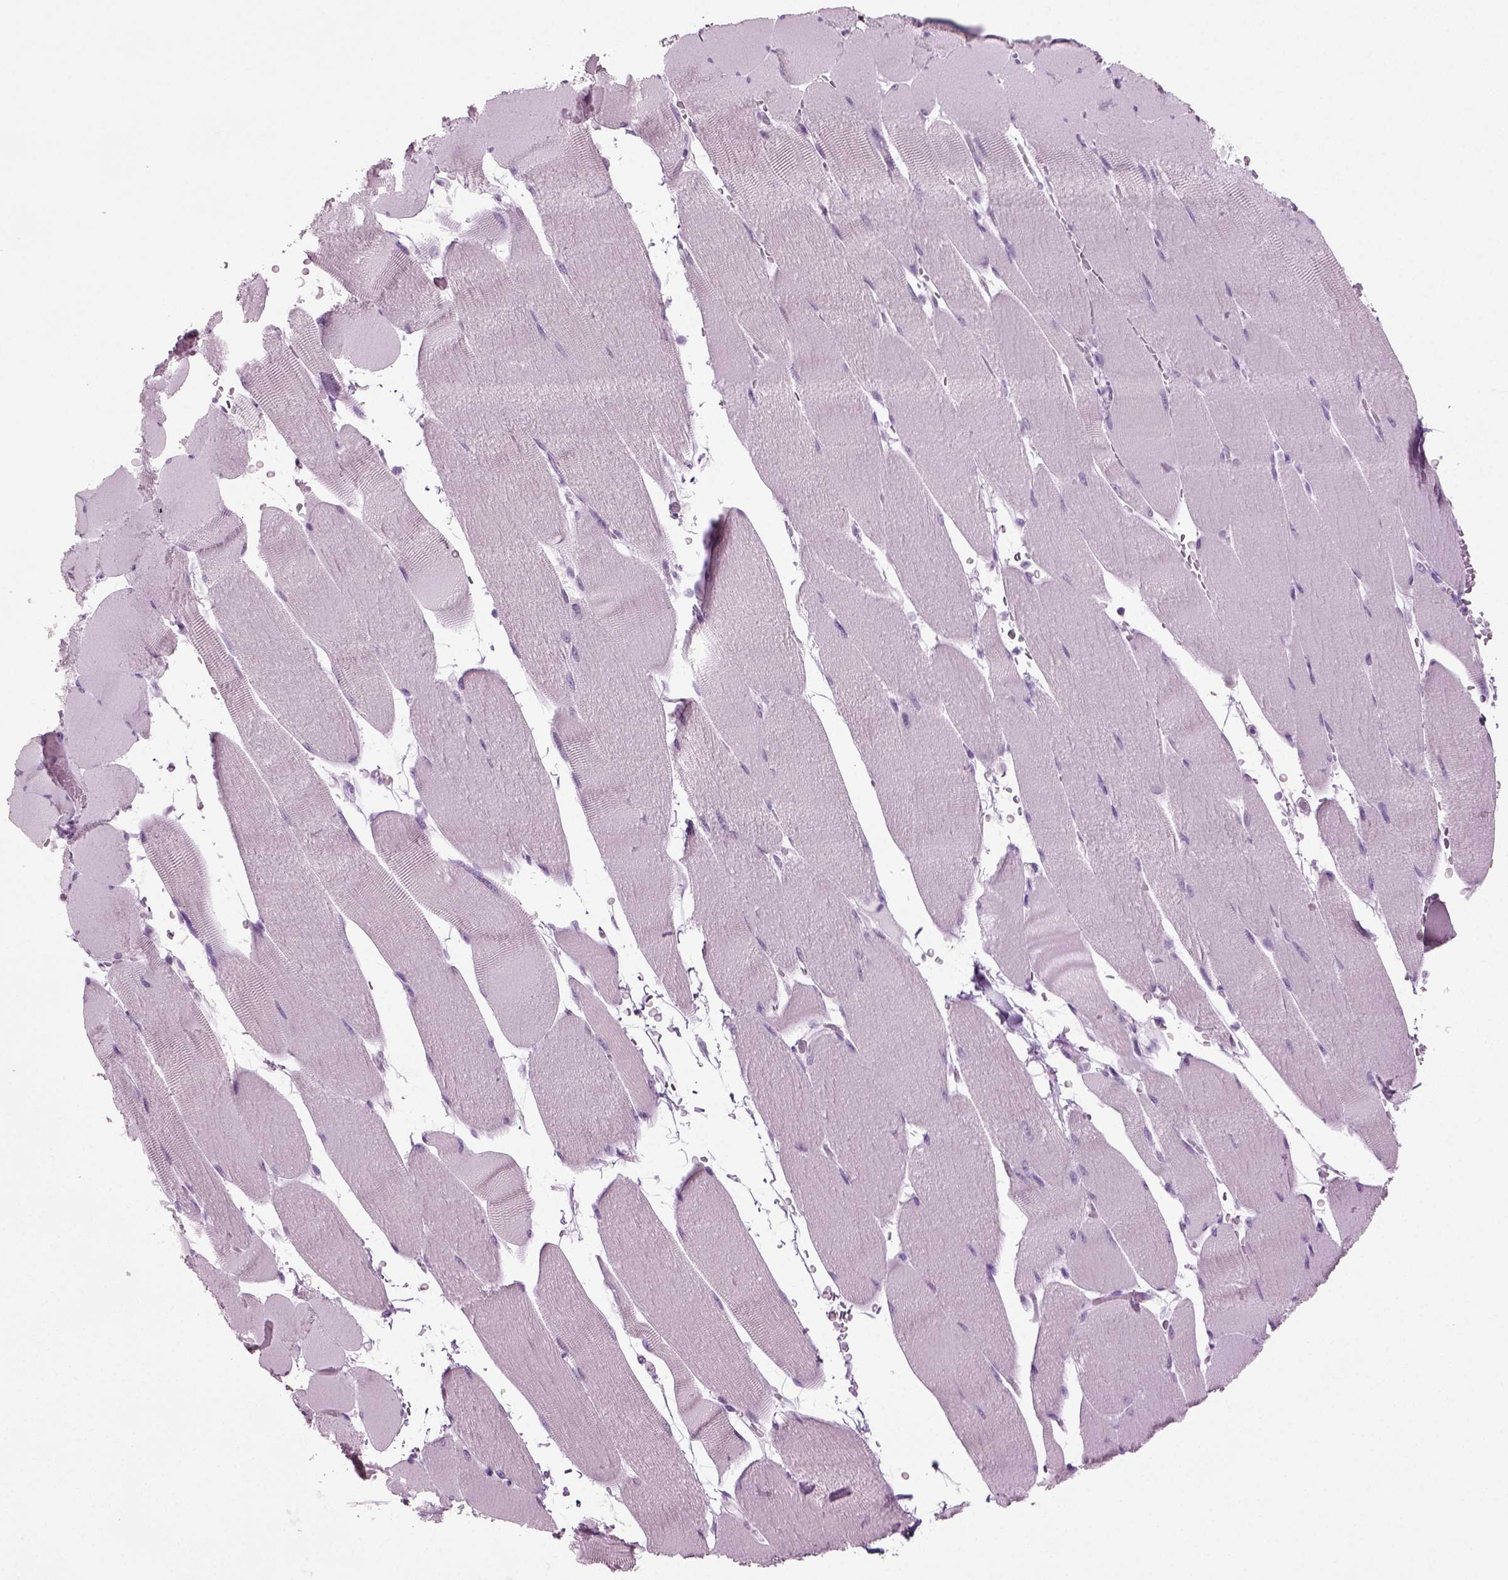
{"staining": {"intensity": "negative", "quantity": "none", "location": "none"}, "tissue": "skeletal muscle", "cell_type": "Myocytes", "image_type": "normal", "snomed": [{"axis": "morphology", "description": "Normal tissue, NOS"}, {"axis": "topography", "description": "Skeletal muscle"}], "caption": "The histopathology image displays no significant positivity in myocytes of skeletal muscle. The staining is performed using DAB brown chromogen with nuclei counter-stained in using hematoxylin.", "gene": "PRLH", "patient": {"sex": "male", "age": 56}}